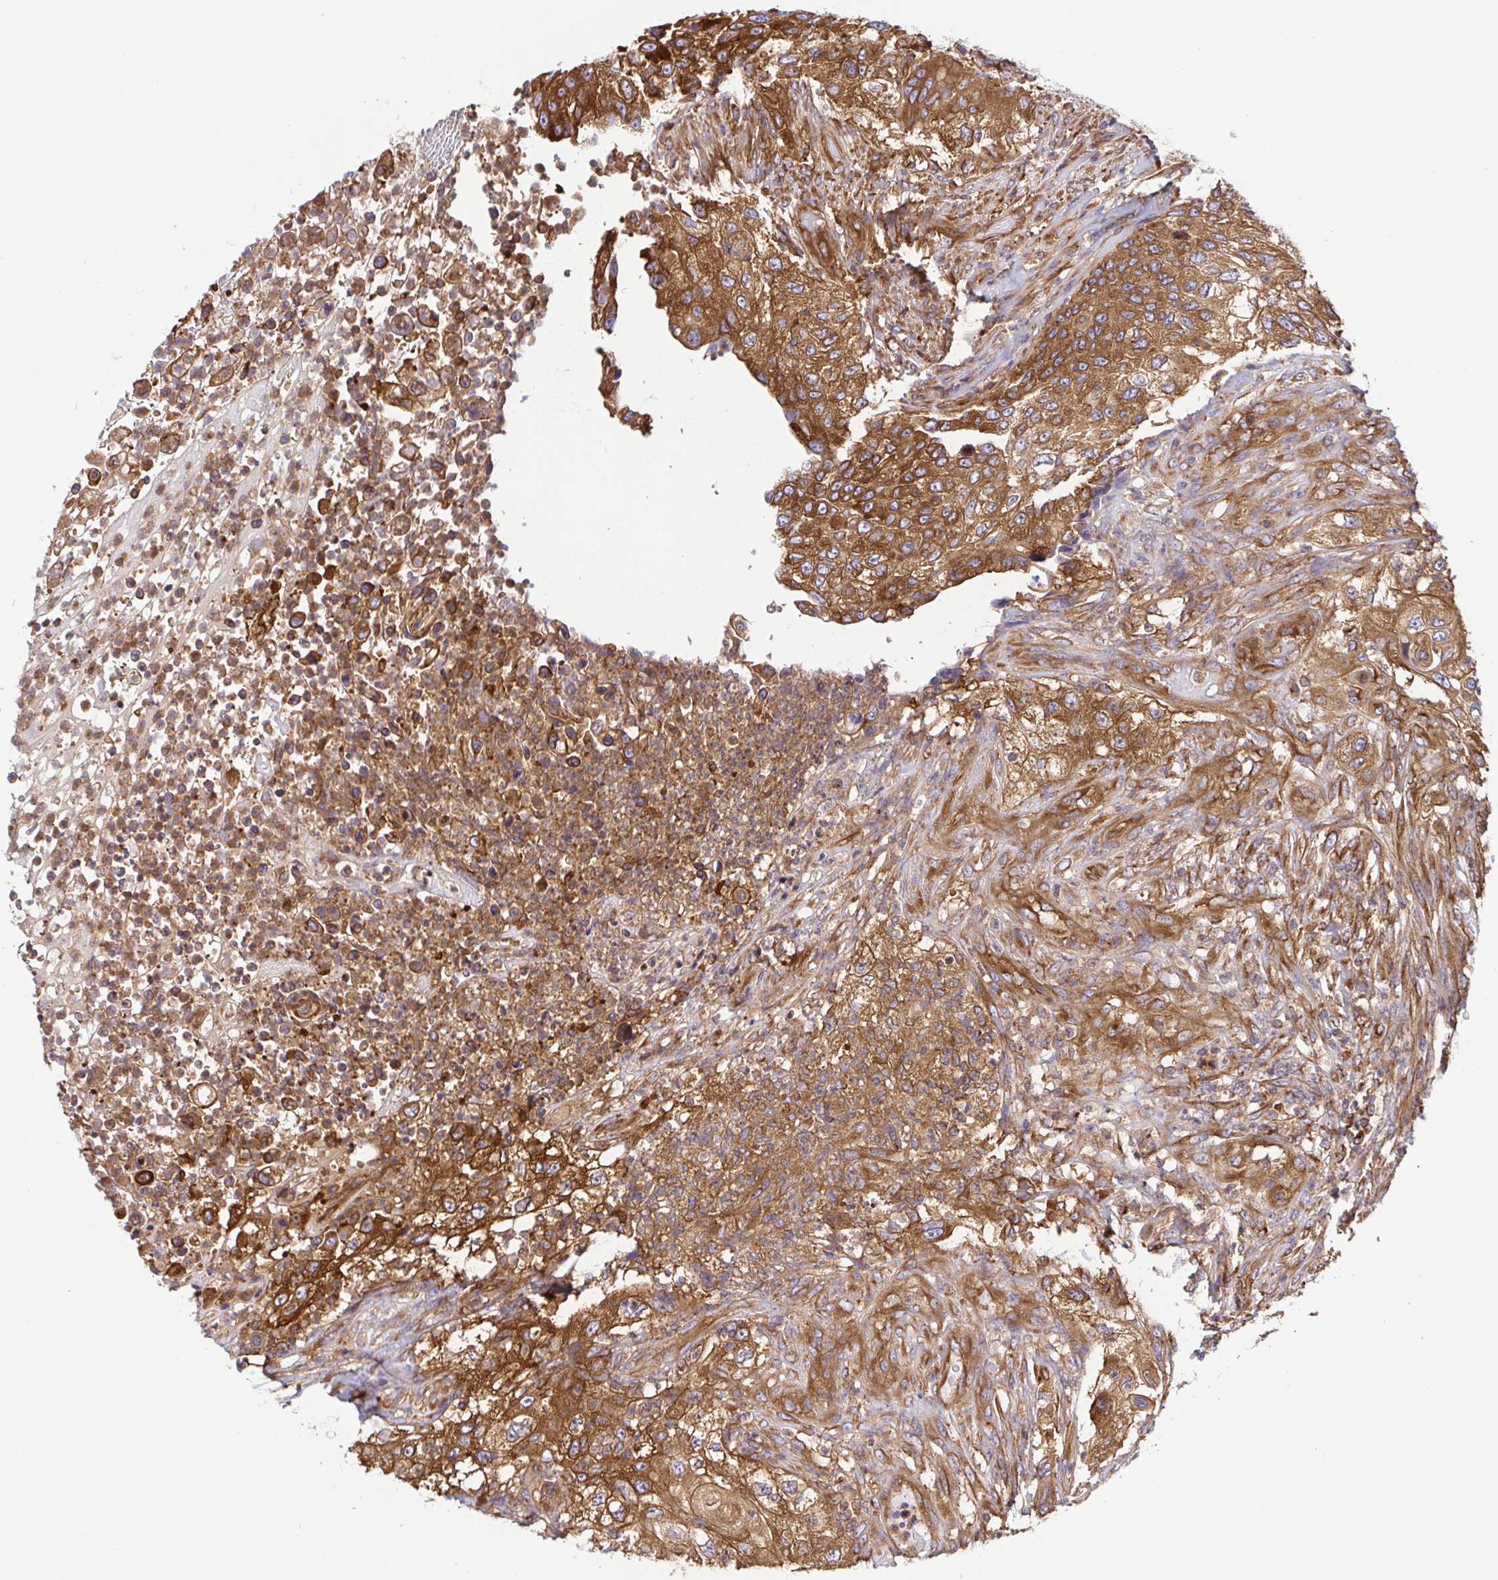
{"staining": {"intensity": "moderate", "quantity": ">75%", "location": "cytoplasmic/membranous"}, "tissue": "urothelial cancer", "cell_type": "Tumor cells", "image_type": "cancer", "snomed": [{"axis": "morphology", "description": "Urothelial carcinoma, High grade"}, {"axis": "topography", "description": "Urinary bladder"}], "caption": "High-grade urothelial carcinoma stained for a protein exhibits moderate cytoplasmic/membranous positivity in tumor cells.", "gene": "KIF5B", "patient": {"sex": "female", "age": 60}}